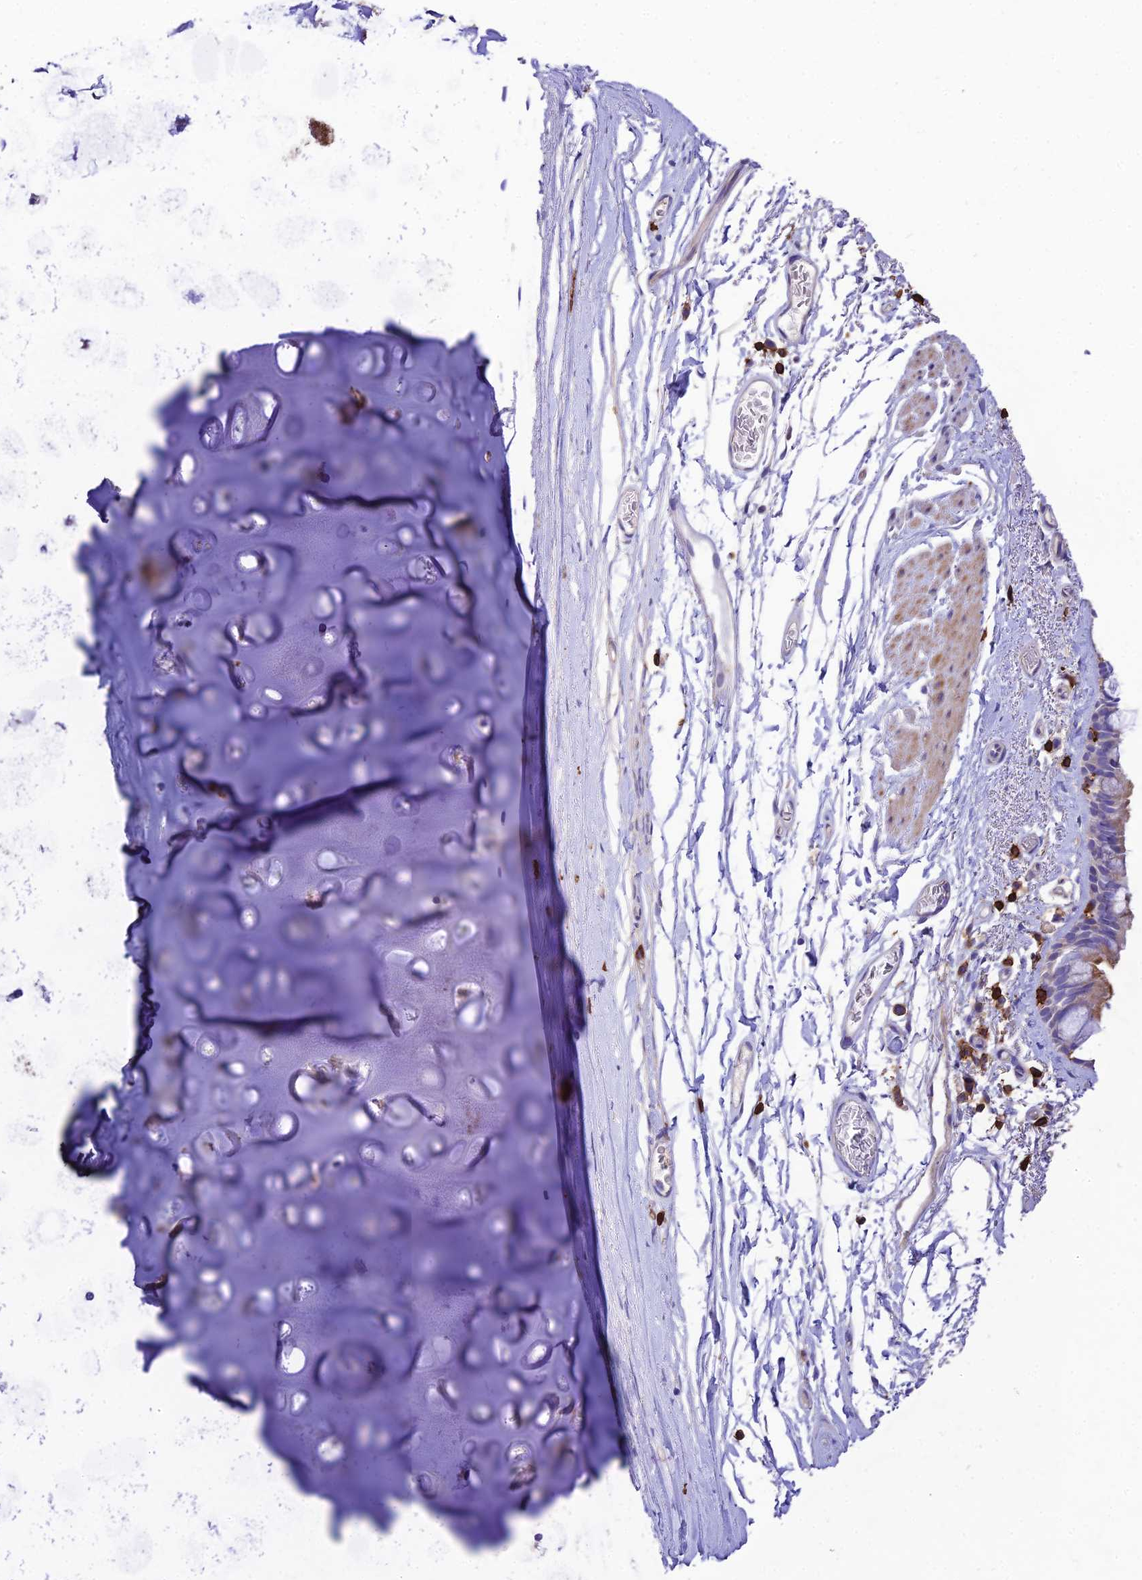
{"staining": {"intensity": "moderate", "quantity": "<25%", "location": "cytoplasmic/membranous"}, "tissue": "bronchus", "cell_type": "Respiratory epithelial cells", "image_type": "normal", "snomed": [{"axis": "morphology", "description": "Normal tissue, NOS"}, {"axis": "topography", "description": "Cartilage tissue"}], "caption": "IHC (DAB (3,3'-diaminobenzidine)) staining of benign human bronchus demonstrates moderate cytoplasmic/membranous protein expression in approximately <25% of respiratory epithelial cells.", "gene": "PTPRCAP", "patient": {"sex": "male", "age": 63}}